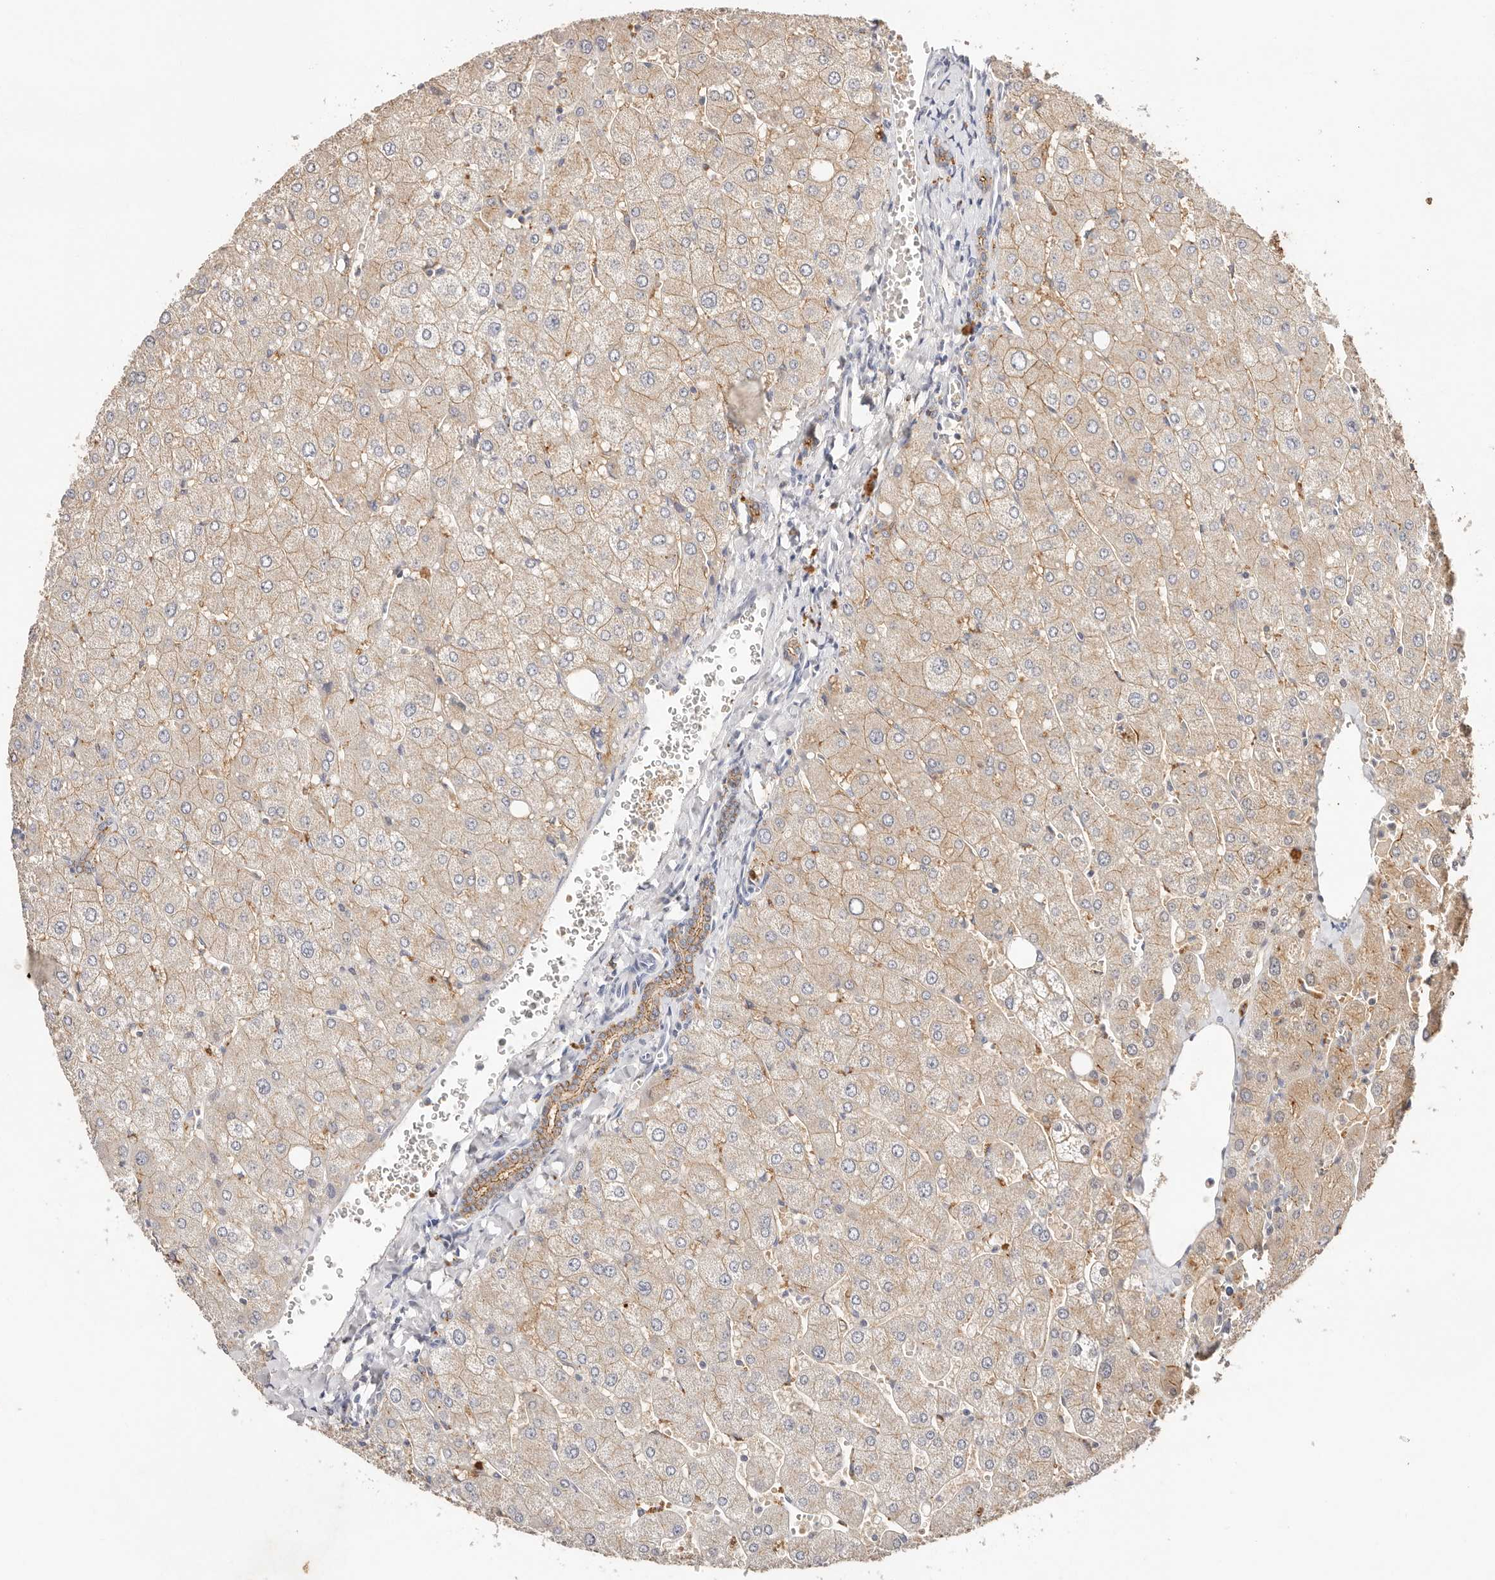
{"staining": {"intensity": "moderate", "quantity": "25%-75%", "location": "cytoplasmic/membranous"}, "tissue": "liver", "cell_type": "Cholangiocytes", "image_type": "normal", "snomed": [{"axis": "morphology", "description": "Normal tissue, NOS"}, {"axis": "topography", "description": "Liver"}], "caption": "The histopathology image shows a brown stain indicating the presence of a protein in the cytoplasmic/membranous of cholangiocytes in liver.", "gene": "CXADR", "patient": {"sex": "male", "age": 55}}